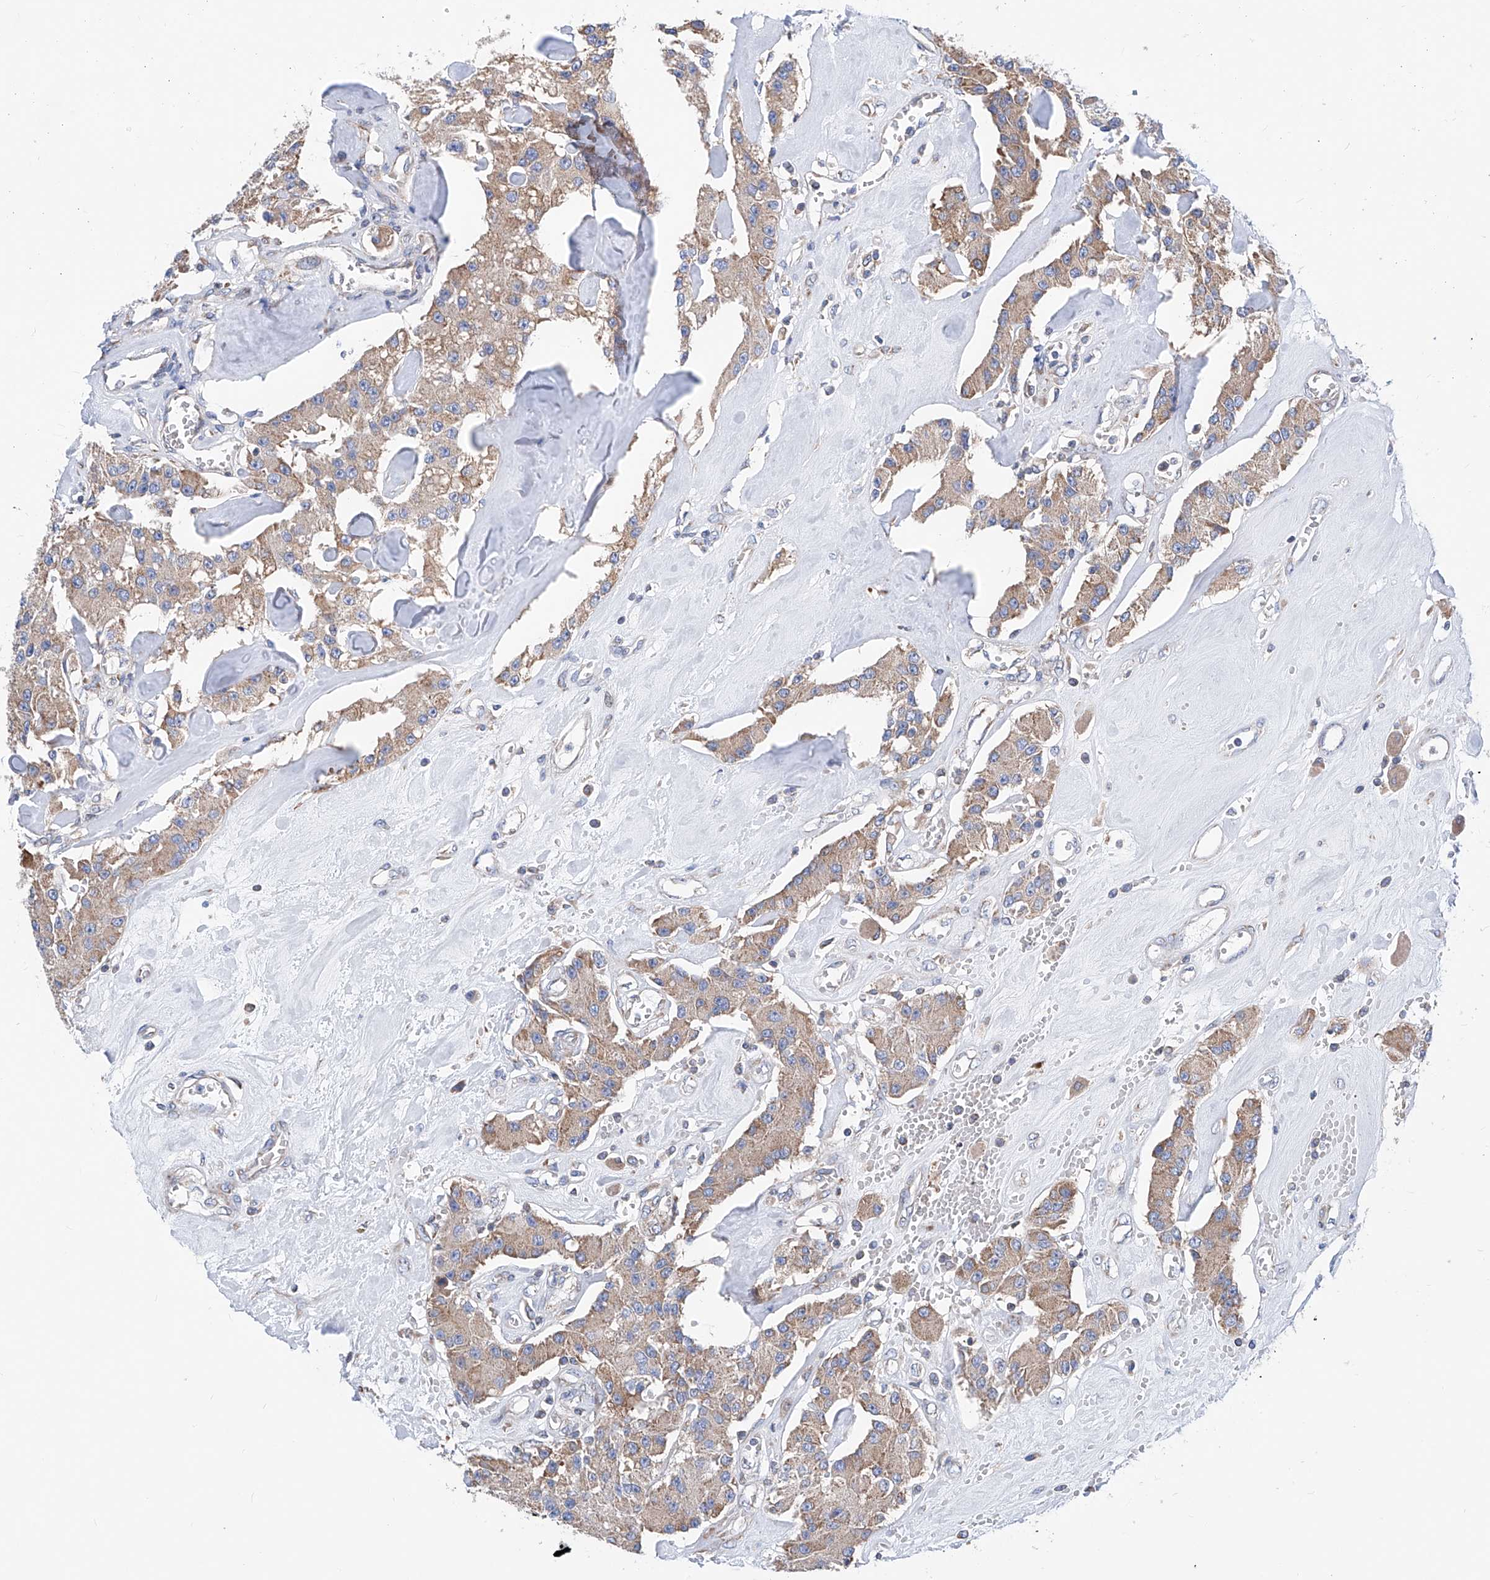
{"staining": {"intensity": "weak", "quantity": ">75%", "location": "cytoplasmic/membranous"}, "tissue": "carcinoid", "cell_type": "Tumor cells", "image_type": "cancer", "snomed": [{"axis": "morphology", "description": "Carcinoid, malignant, NOS"}, {"axis": "topography", "description": "Pancreas"}], "caption": "Weak cytoplasmic/membranous protein staining is present in about >75% of tumor cells in malignant carcinoid.", "gene": "MAD2L1", "patient": {"sex": "male", "age": 41}}